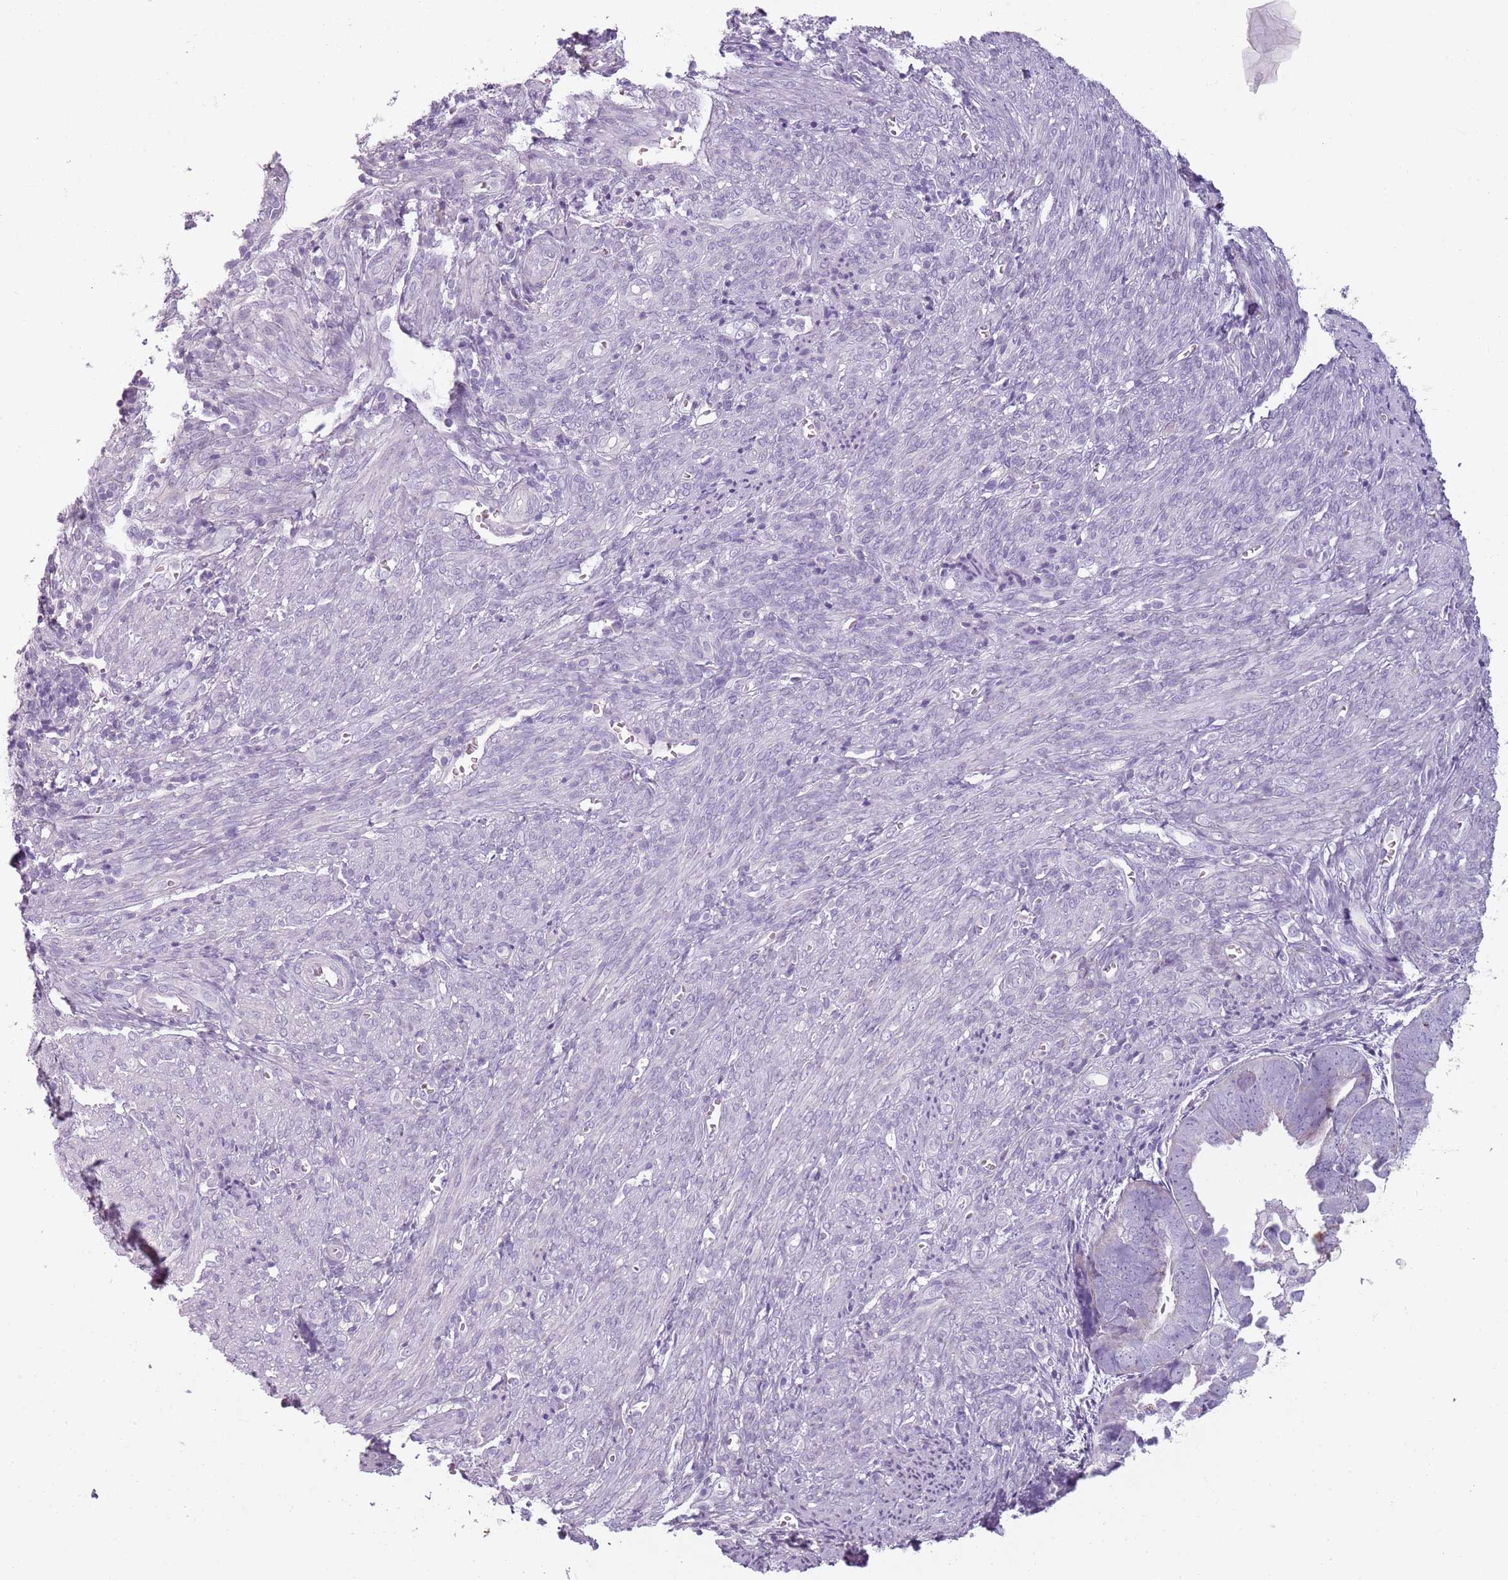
{"staining": {"intensity": "negative", "quantity": "none", "location": "none"}, "tissue": "endometrial cancer", "cell_type": "Tumor cells", "image_type": "cancer", "snomed": [{"axis": "morphology", "description": "Adenocarcinoma, NOS"}, {"axis": "topography", "description": "Endometrium"}], "caption": "This photomicrograph is of endometrial cancer (adenocarcinoma) stained with immunohistochemistry (IHC) to label a protein in brown with the nuclei are counter-stained blue. There is no expression in tumor cells.", "gene": "MEGF8", "patient": {"sex": "female", "age": 75}}